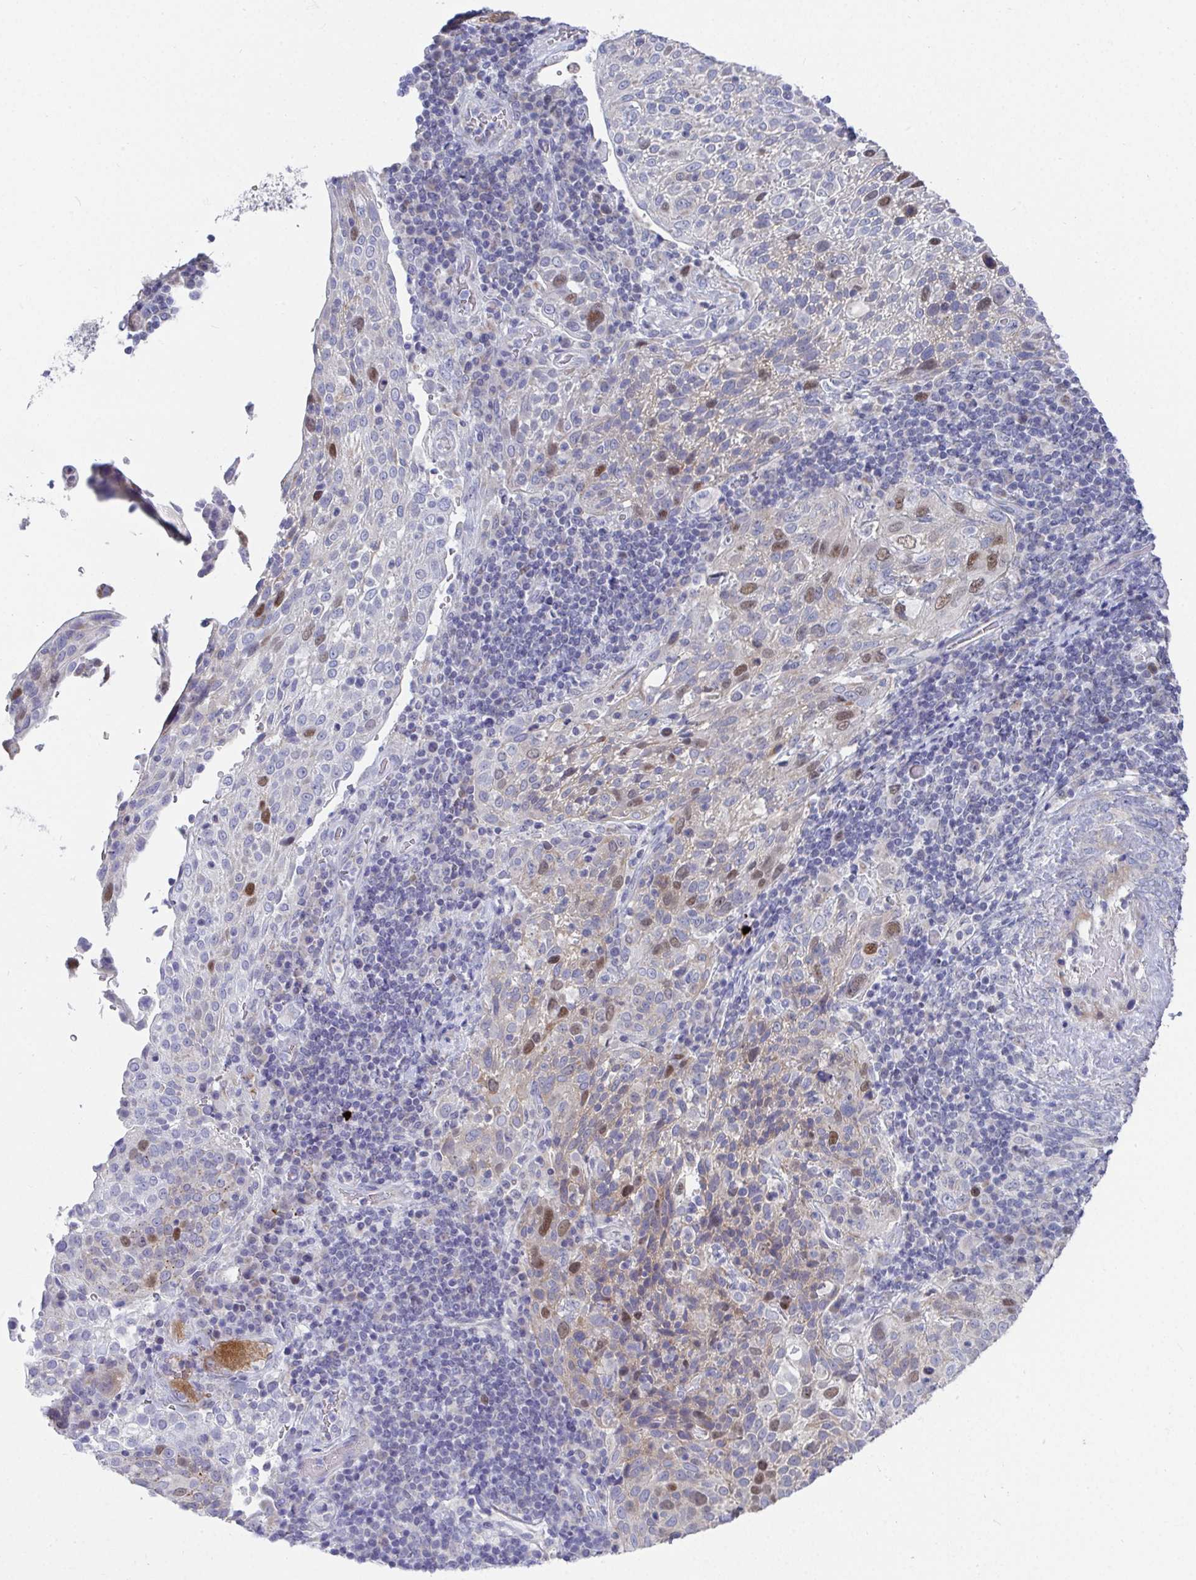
{"staining": {"intensity": "moderate", "quantity": "<25%", "location": "nuclear"}, "tissue": "cervical cancer", "cell_type": "Tumor cells", "image_type": "cancer", "snomed": [{"axis": "morphology", "description": "Squamous cell carcinoma, NOS"}, {"axis": "topography", "description": "Cervix"}], "caption": "Cervical cancer tissue displays moderate nuclear expression in about <25% of tumor cells, visualized by immunohistochemistry.", "gene": "ATP5F1C", "patient": {"sex": "female", "age": 61}}